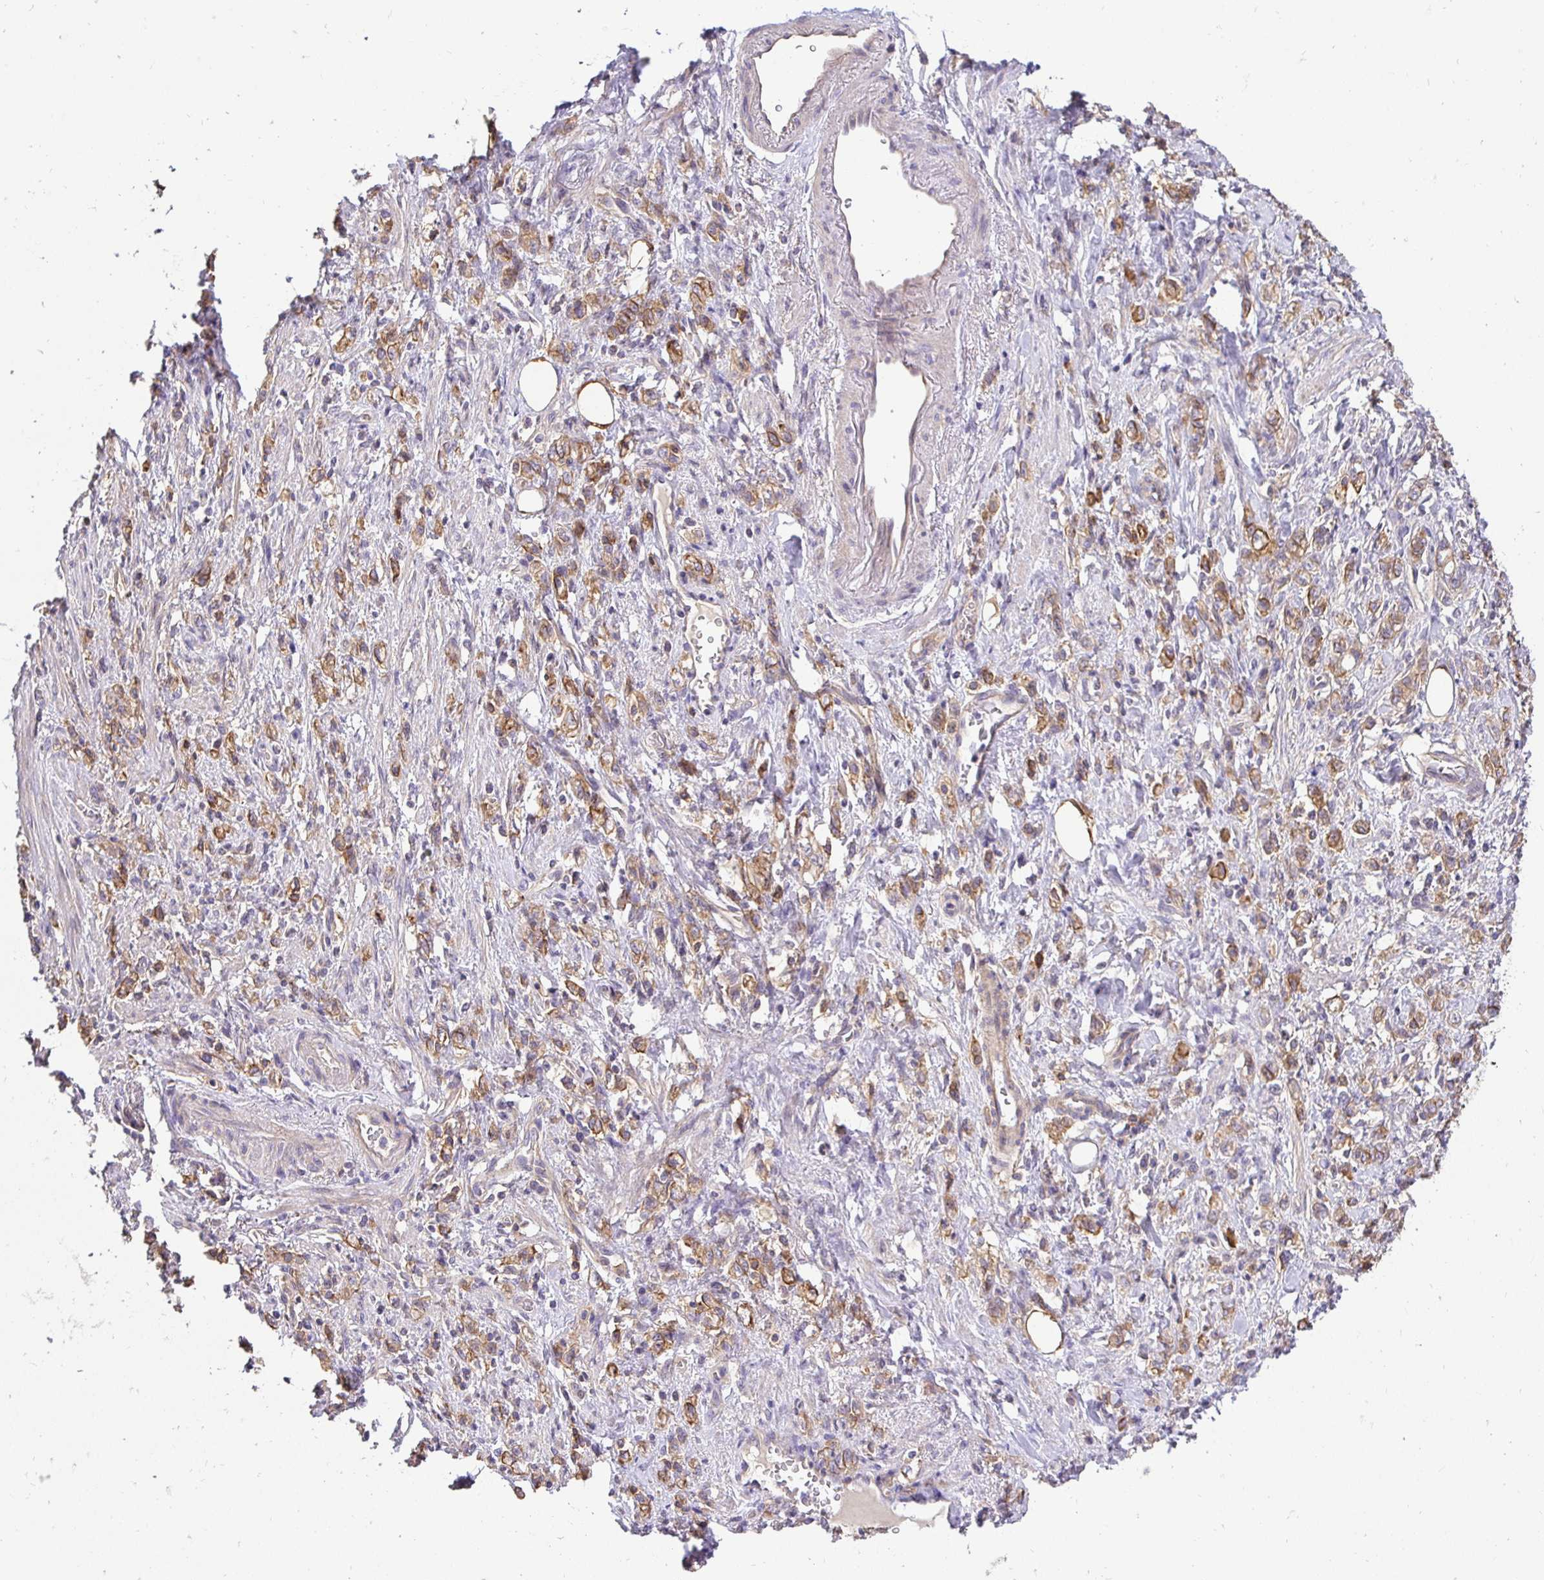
{"staining": {"intensity": "moderate", "quantity": ">75%", "location": "cytoplasmic/membranous"}, "tissue": "stomach cancer", "cell_type": "Tumor cells", "image_type": "cancer", "snomed": [{"axis": "morphology", "description": "Adenocarcinoma, NOS"}, {"axis": "topography", "description": "Stomach"}], "caption": "The micrograph displays staining of stomach cancer, revealing moderate cytoplasmic/membranous protein staining (brown color) within tumor cells.", "gene": "SLC9A1", "patient": {"sex": "male", "age": 77}}